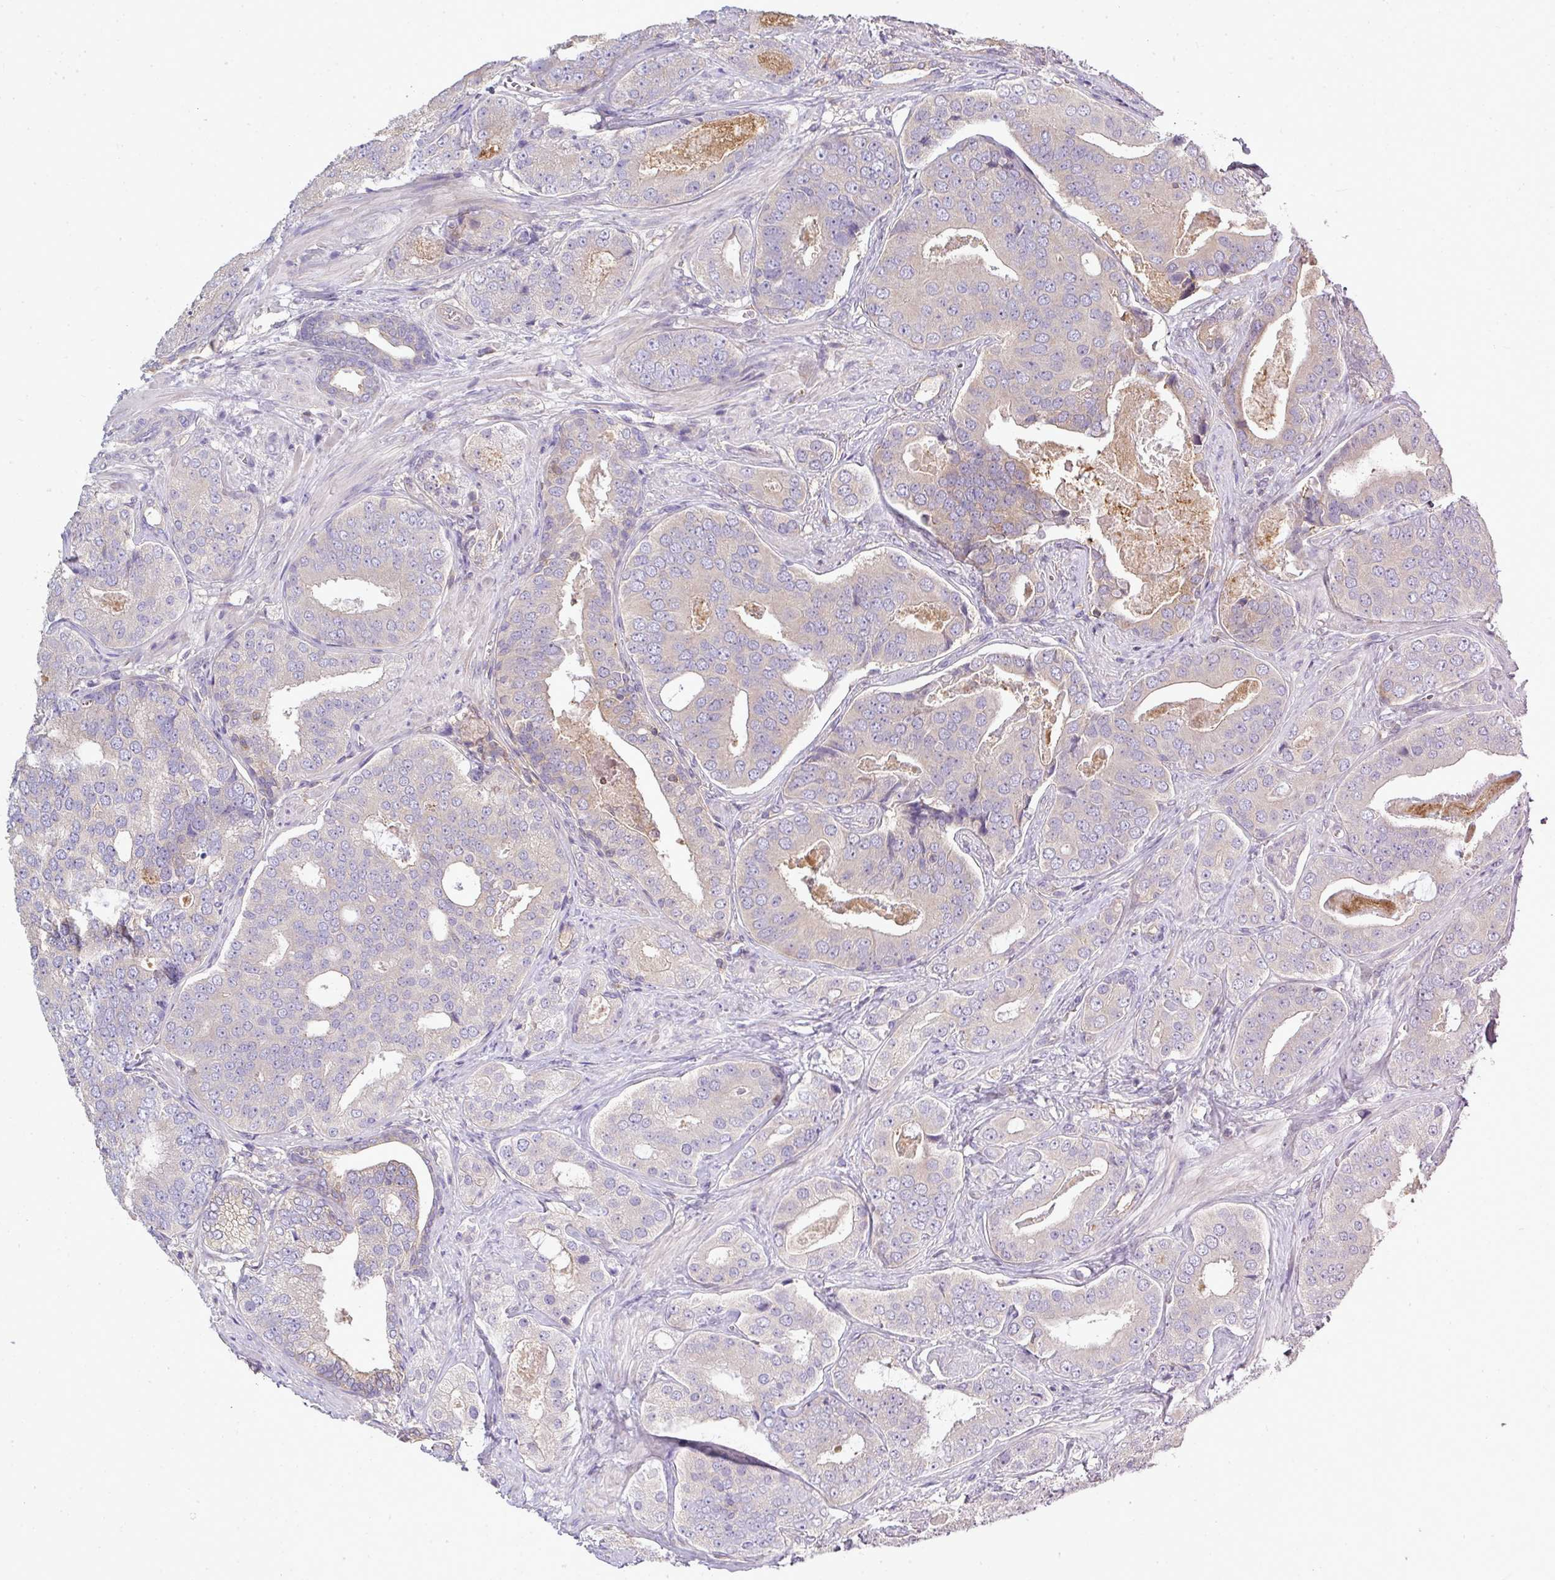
{"staining": {"intensity": "negative", "quantity": "none", "location": "none"}, "tissue": "prostate cancer", "cell_type": "Tumor cells", "image_type": "cancer", "snomed": [{"axis": "morphology", "description": "Adenocarcinoma, High grade"}, {"axis": "topography", "description": "Prostate"}], "caption": "DAB (3,3'-diaminobenzidine) immunohistochemical staining of human prostate high-grade adenocarcinoma exhibits no significant expression in tumor cells. (Brightfield microscopy of DAB IHC at high magnification).", "gene": "STAT5A", "patient": {"sex": "male", "age": 71}}